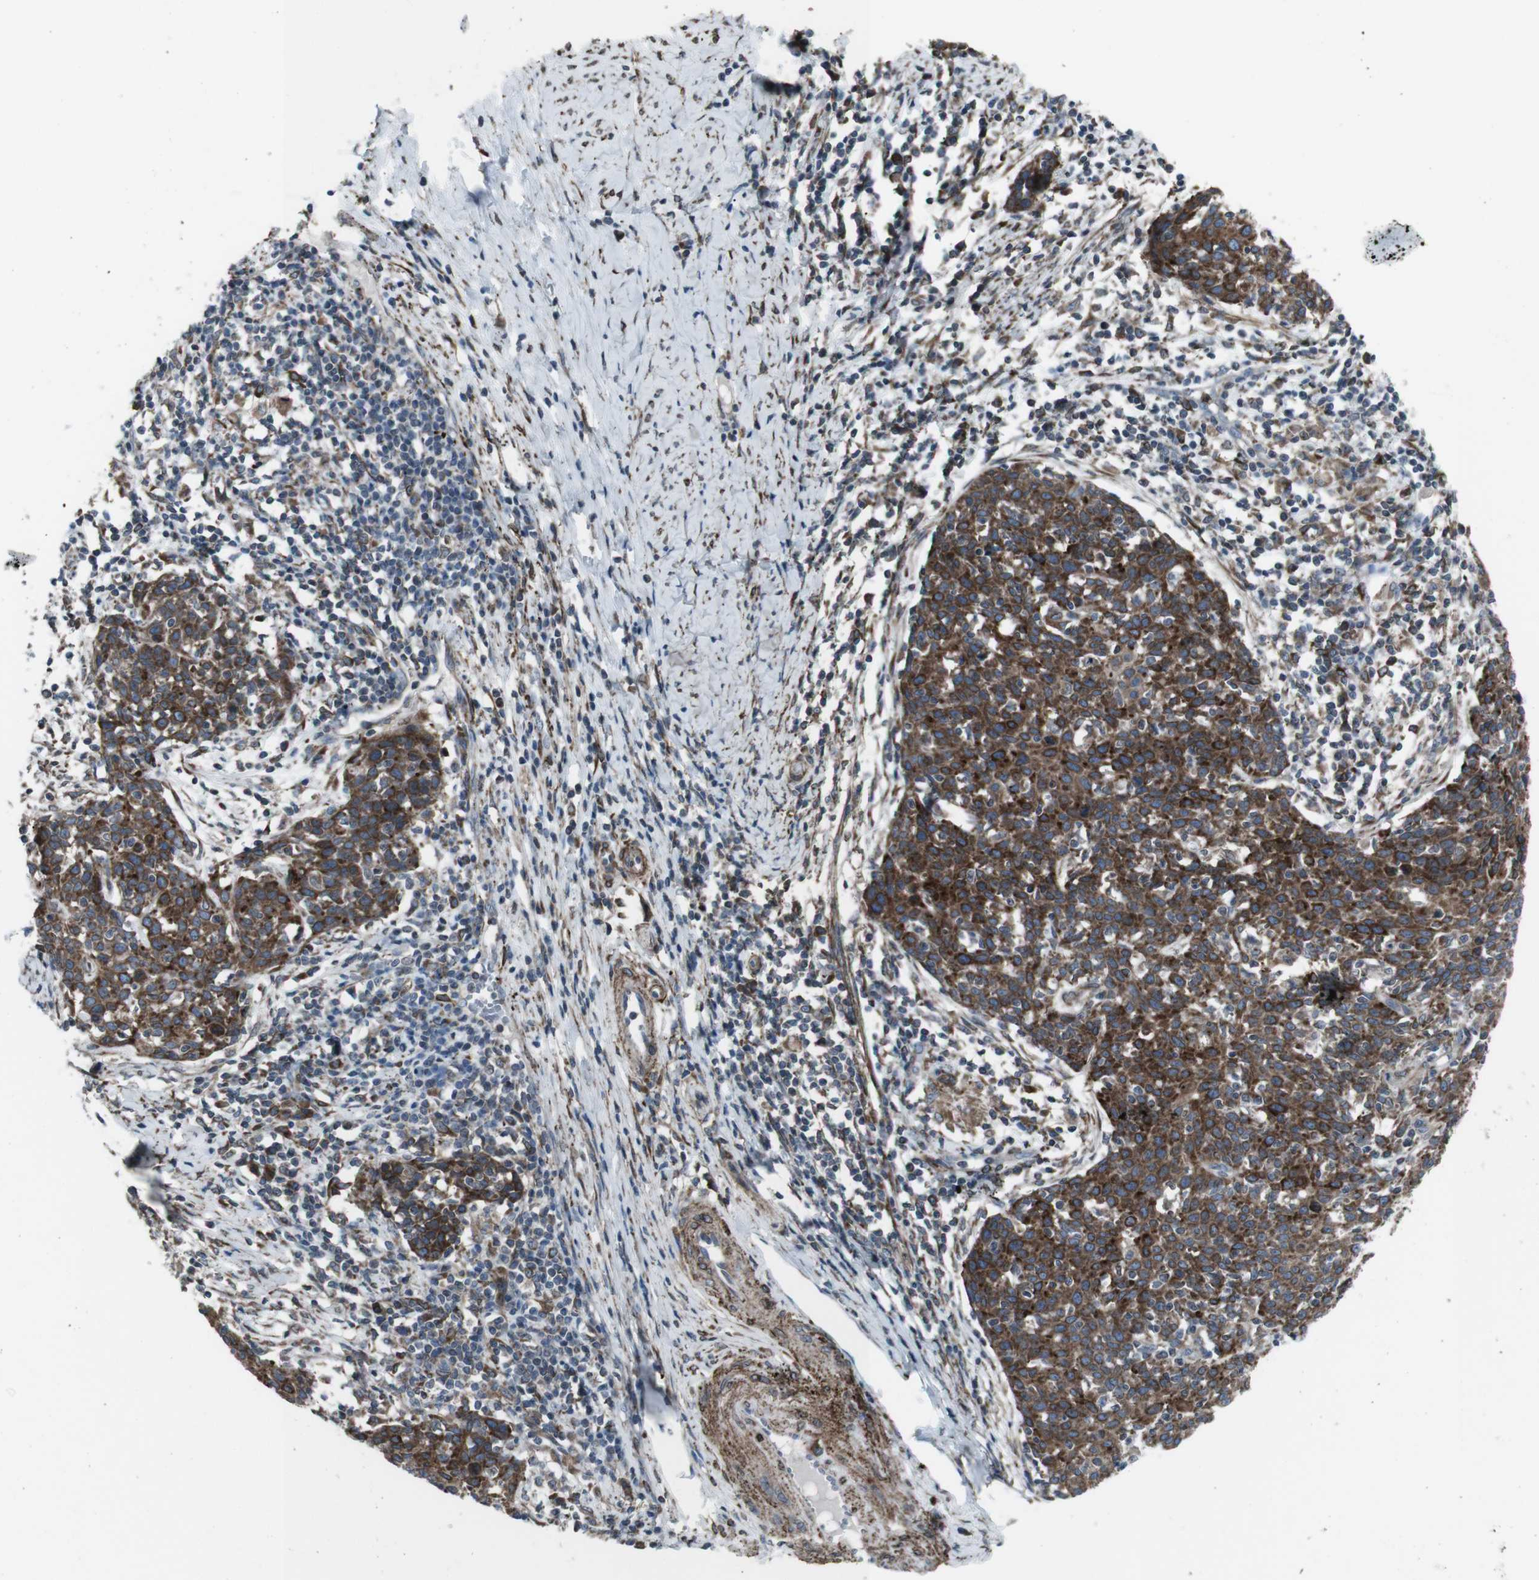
{"staining": {"intensity": "moderate", "quantity": ">75%", "location": "cytoplasmic/membranous"}, "tissue": "cervical cancer", "cell_type": "Tumor cells", "image_type": "cancer", "snomed": [{"axis": "morphology", "description": "Squamous cell carcinoma, NOS"}, {"axis": "topography", "description": "Cervix"}], "caption": "The immunohistochemical stain shows moderate cytoplasmic/membranous positivity in tumor cells of cervical cancer tissue.", "gene": "LNPK", "patient": {"sex": "female", "age": 38}}